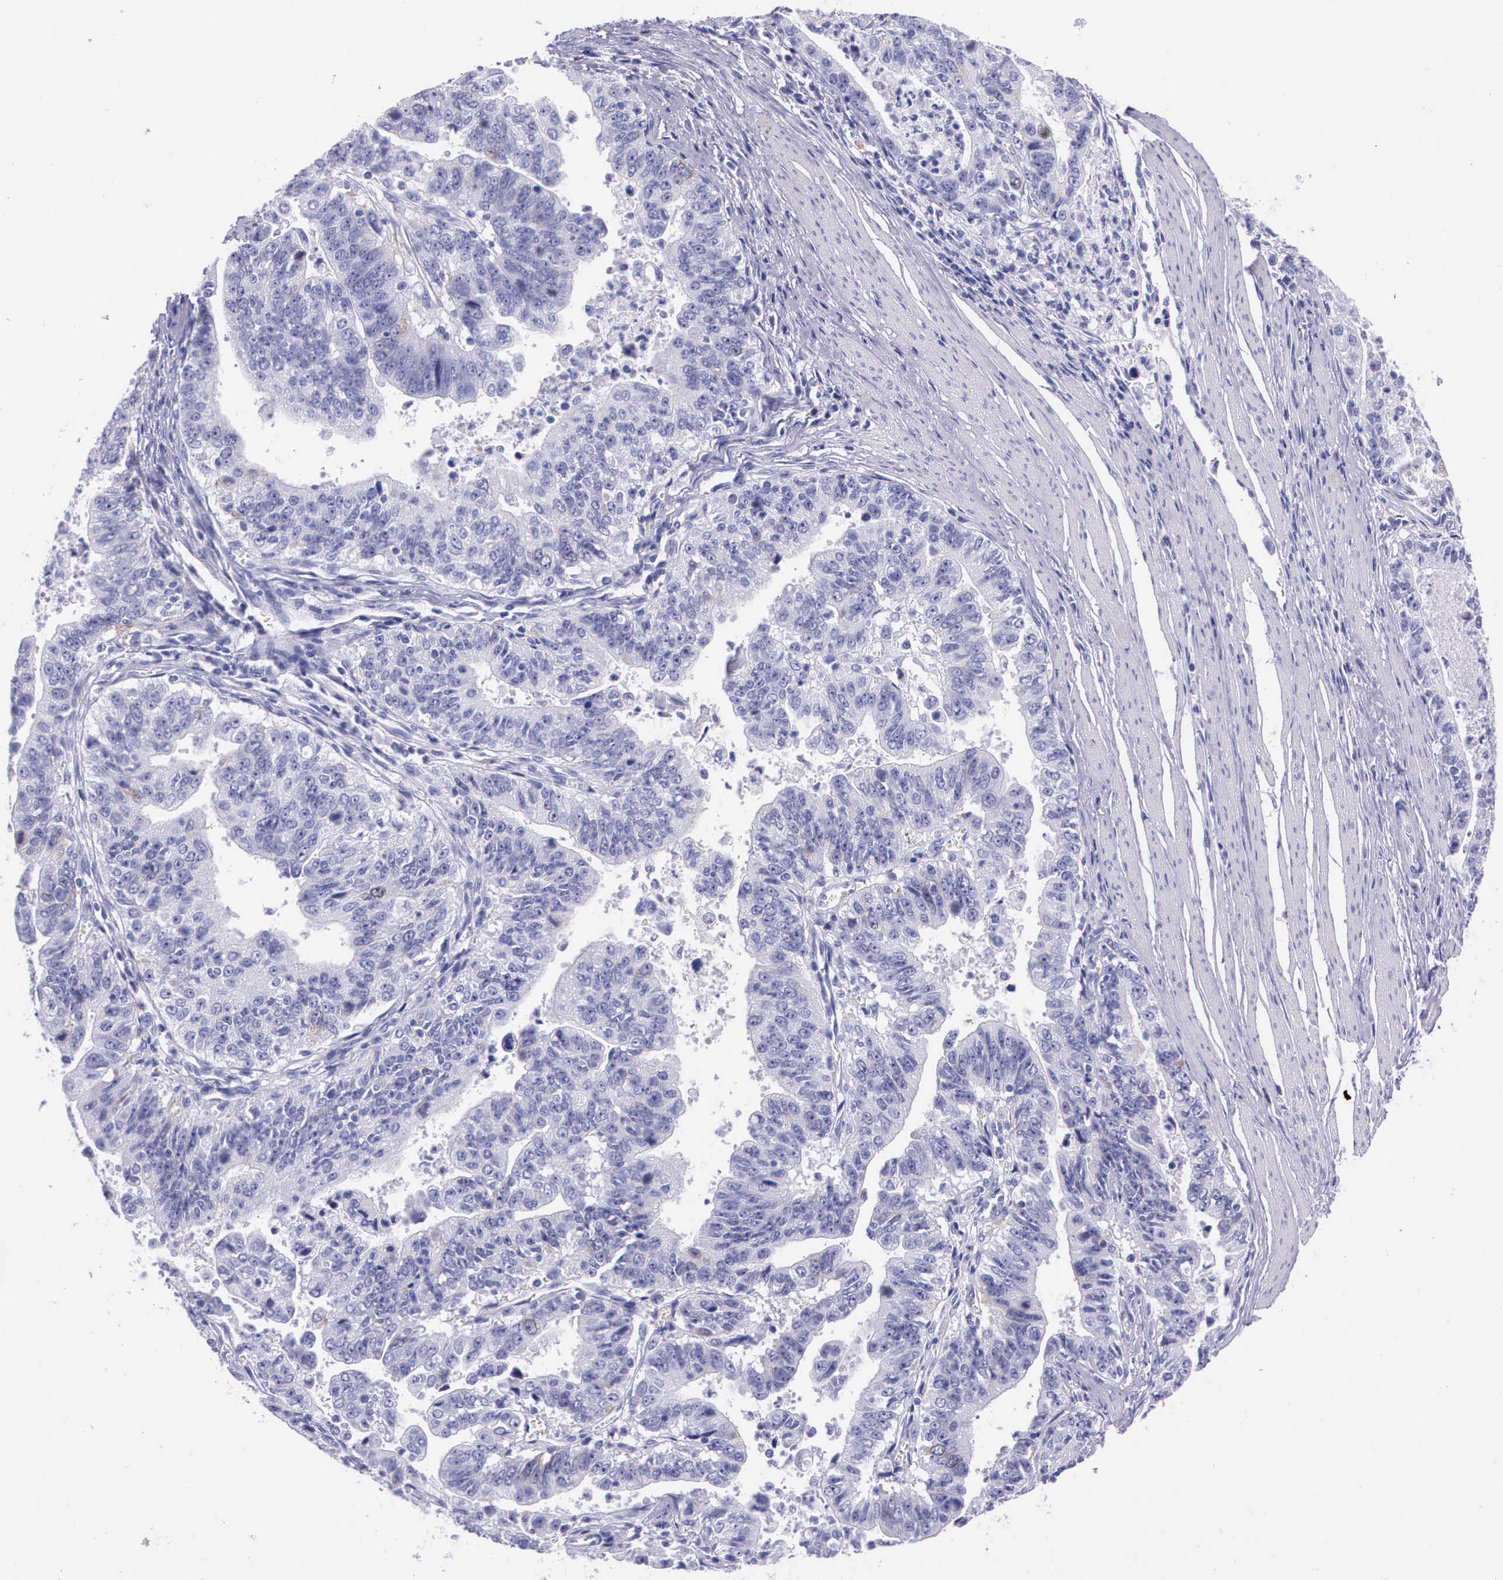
{"staining": {"intensity": "weak", "quantity": "<25%", "location": "cytoplasmic/membranous"}, "tissue": "stomach cancer", "cell_type": "Tumor cells", "image_type": "cancer", "snomed": [{"axis": "morphology", "description": "Adenocarcinoma, NOS"}, {"axis": "topography", "description": "Stomach, upper"}], "caption": "The image reveals no significant staining in tumor cells of adenocarcinoma (stomach).", "gene": "CCNB1", "patient": {"sex": "female", "age": 50}}